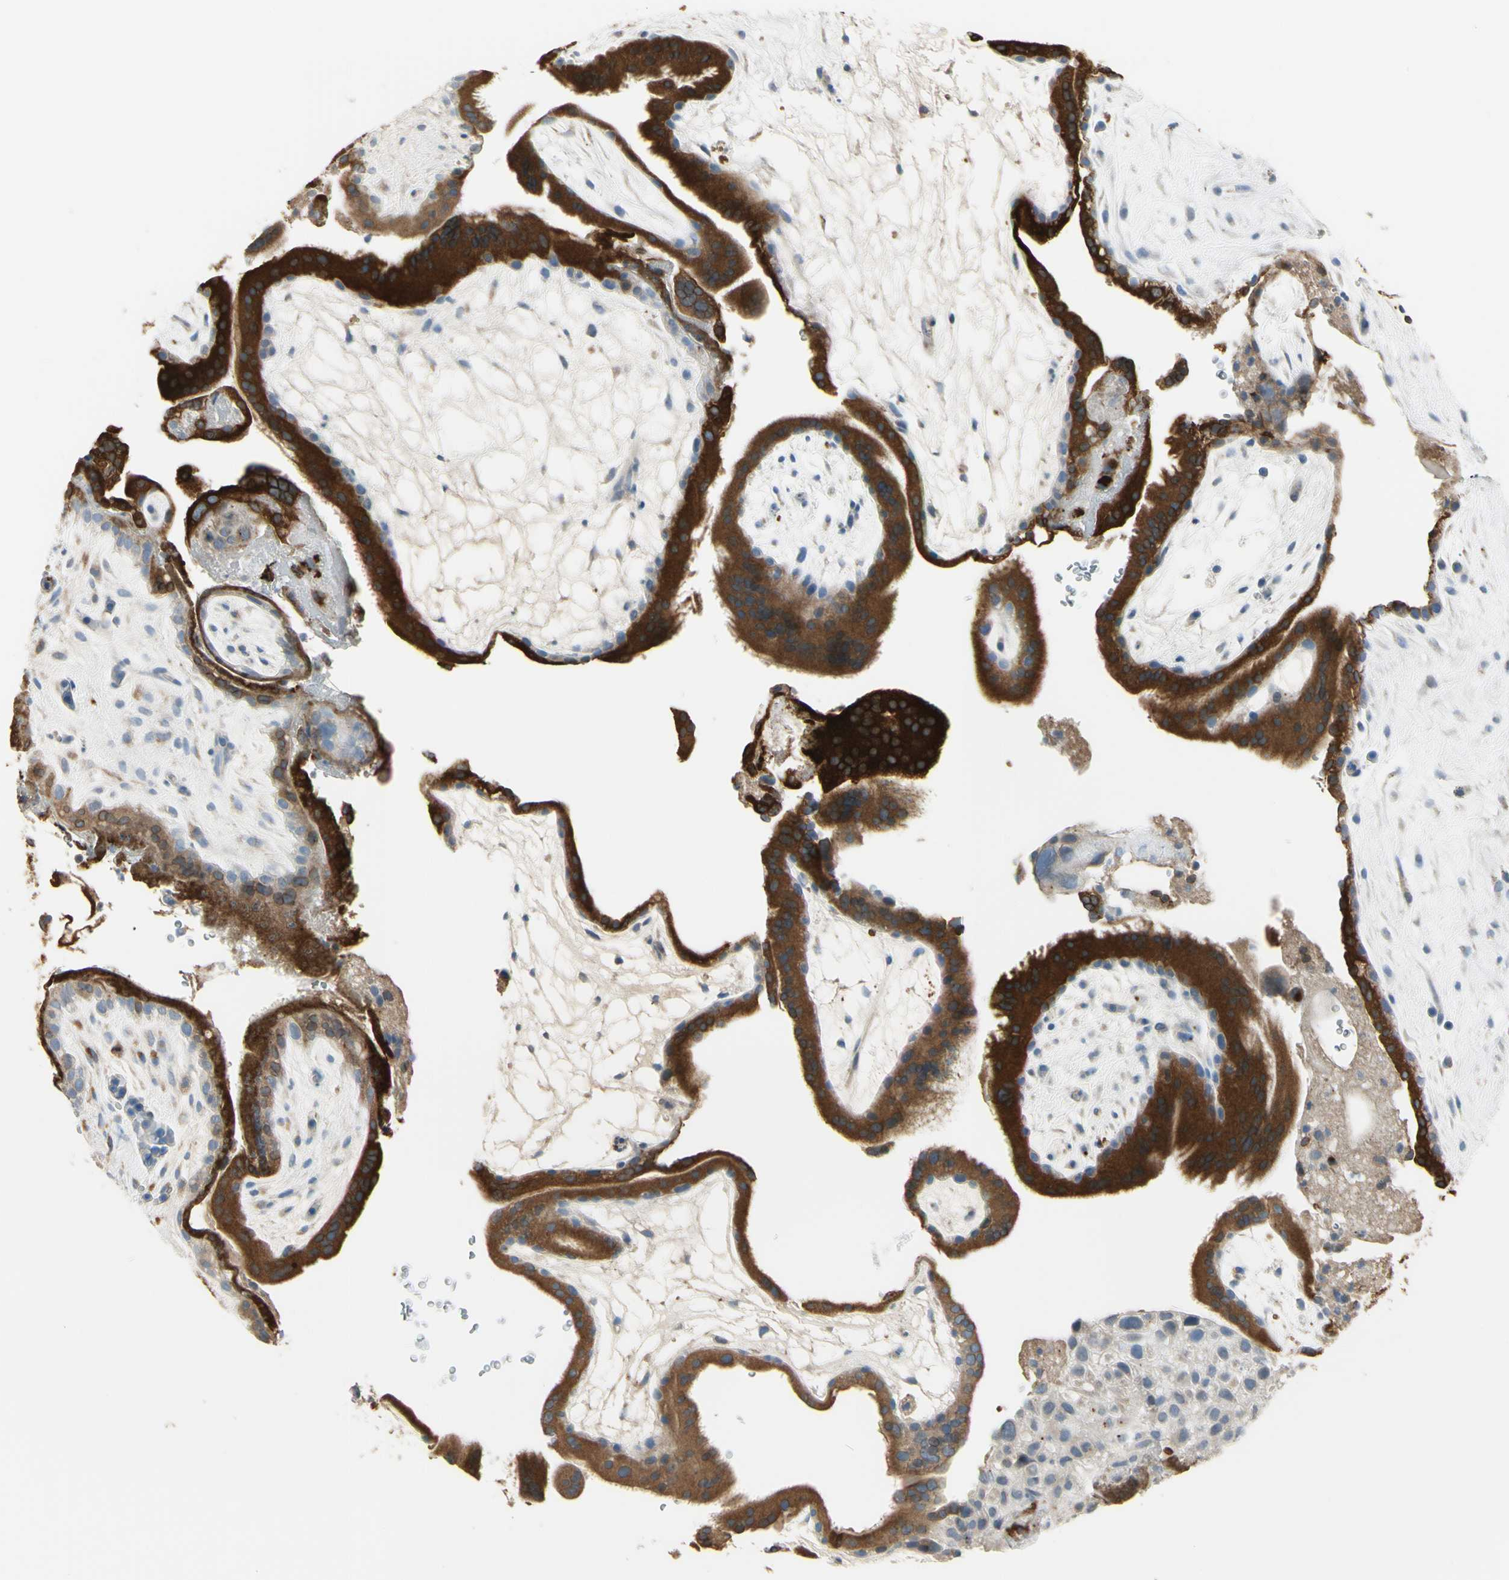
{"staining": {"intensity": "negative", "quantity": "none", "location": "none"}, "tissue": "placenta", "cell_type": "Decidual cells", "image_type": "normal", "snomed": [{"axis": "morphology", "description": "Normal tissue, NOS"}, {"axis": "topography", "description": "Placenta"}], "caption": "This image is of benign placenta stained with IHC to label a protein in brown with the nuclei are counter-stained blue. There is no positivity in decidual cells.", "gene": "ANGPTL1", "patient": {"sex": "female", "age": 19}}